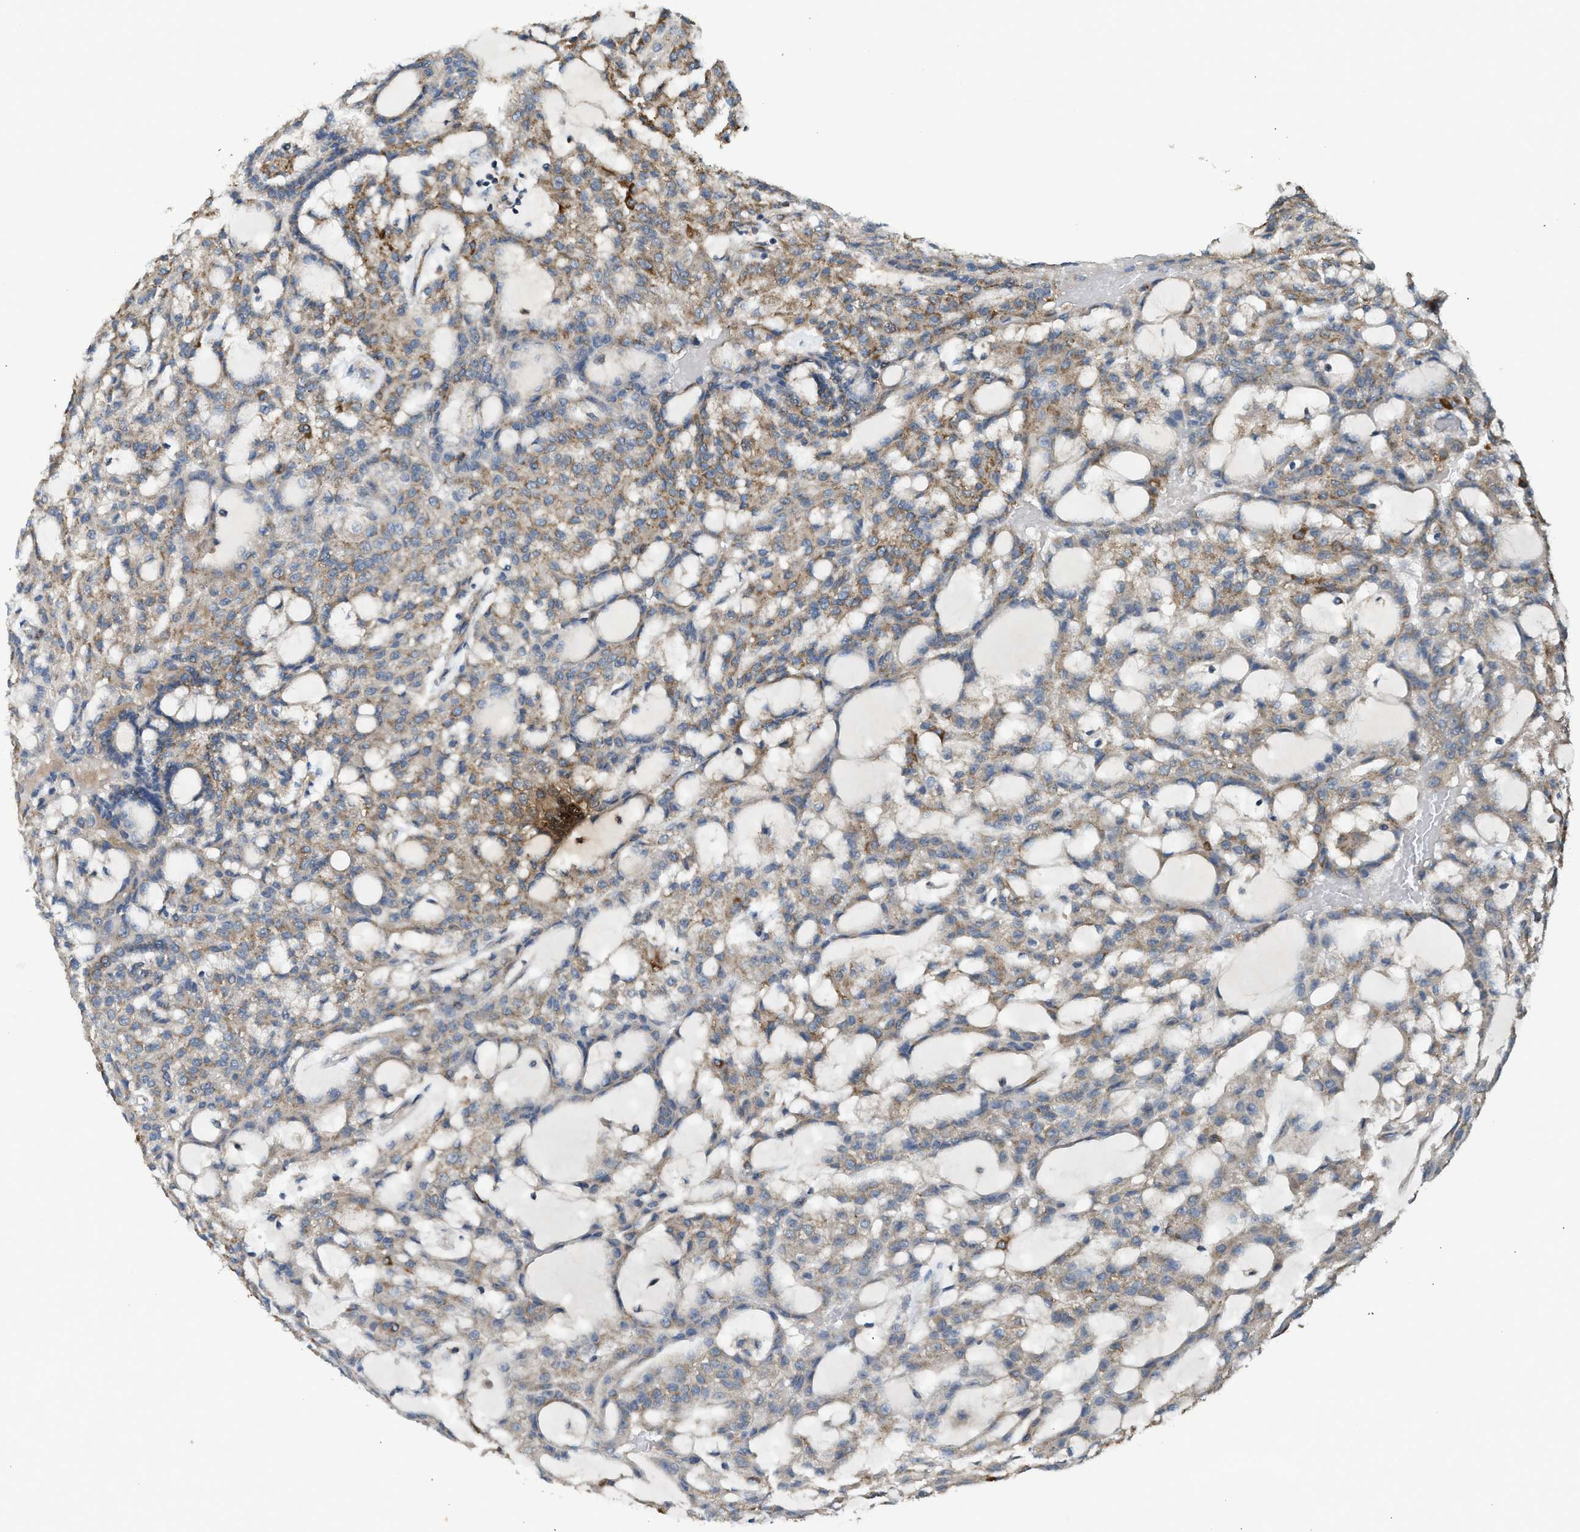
{"staining": {"intensity": "moderate", "quantity": ">75%", "location": "cytoplasmic/membranous"}, "tissue": "renal cancer", "cell_type": "Tumor cells", "image_type": "cancer", "snomed": [{"axis": "morphology", "description": "Adenocarcinoma, NOS"}, {"axis": "topography", "description": "Kidney"}], "caption": "Immunohistochemical staining of renal adenocarcinoma exhibits medium levels of moderate cytoplasmic/membranous protein expression in about >75% of tumor cells.", "gene": "STARD3", "patient": {"sex": "male", "age": 63}}